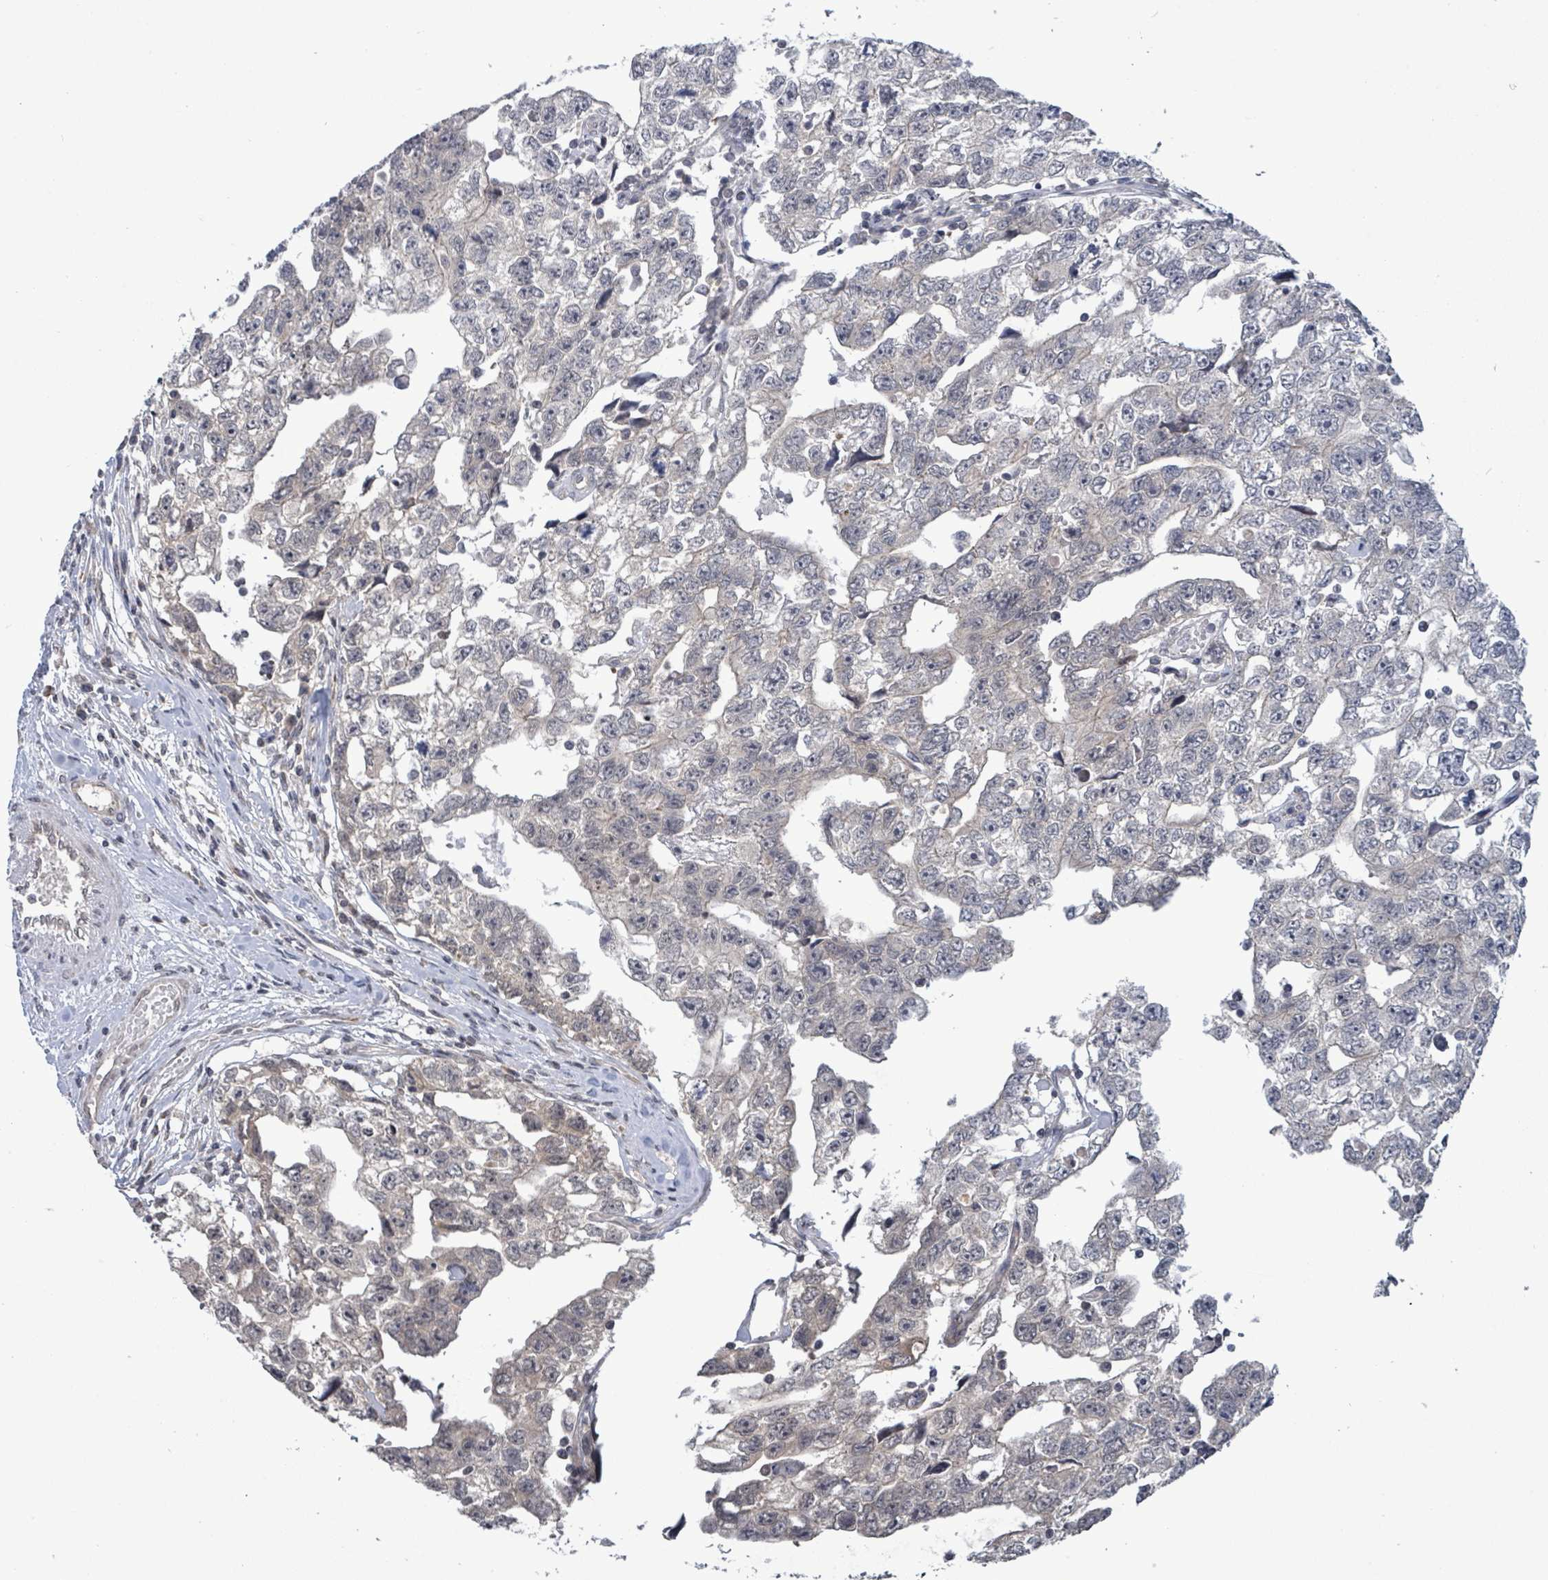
{"staining": {"intensity": "weak", "quantity": "<25%", "location": "cytoplasmic/membranous"}, "tissue": "testis cancer", "cell_type": "Tumor cells", "image_type": "cancer", "snomed": [{"axis": "morphology", "description": "Carcinoma, Embryonal, NOS"}, {"axis": "topography", "description": "Testis"}], "caption": "This micrograph is of embryonal carcinoma (testis) stained with immunohistochemistry (IHC) to label a protein in brown with the nuclei are counter-stained blue. There is no positivity in tumor cells.", "gene": "COQ10B", "patient": {"sex": "male", "age": 22}}